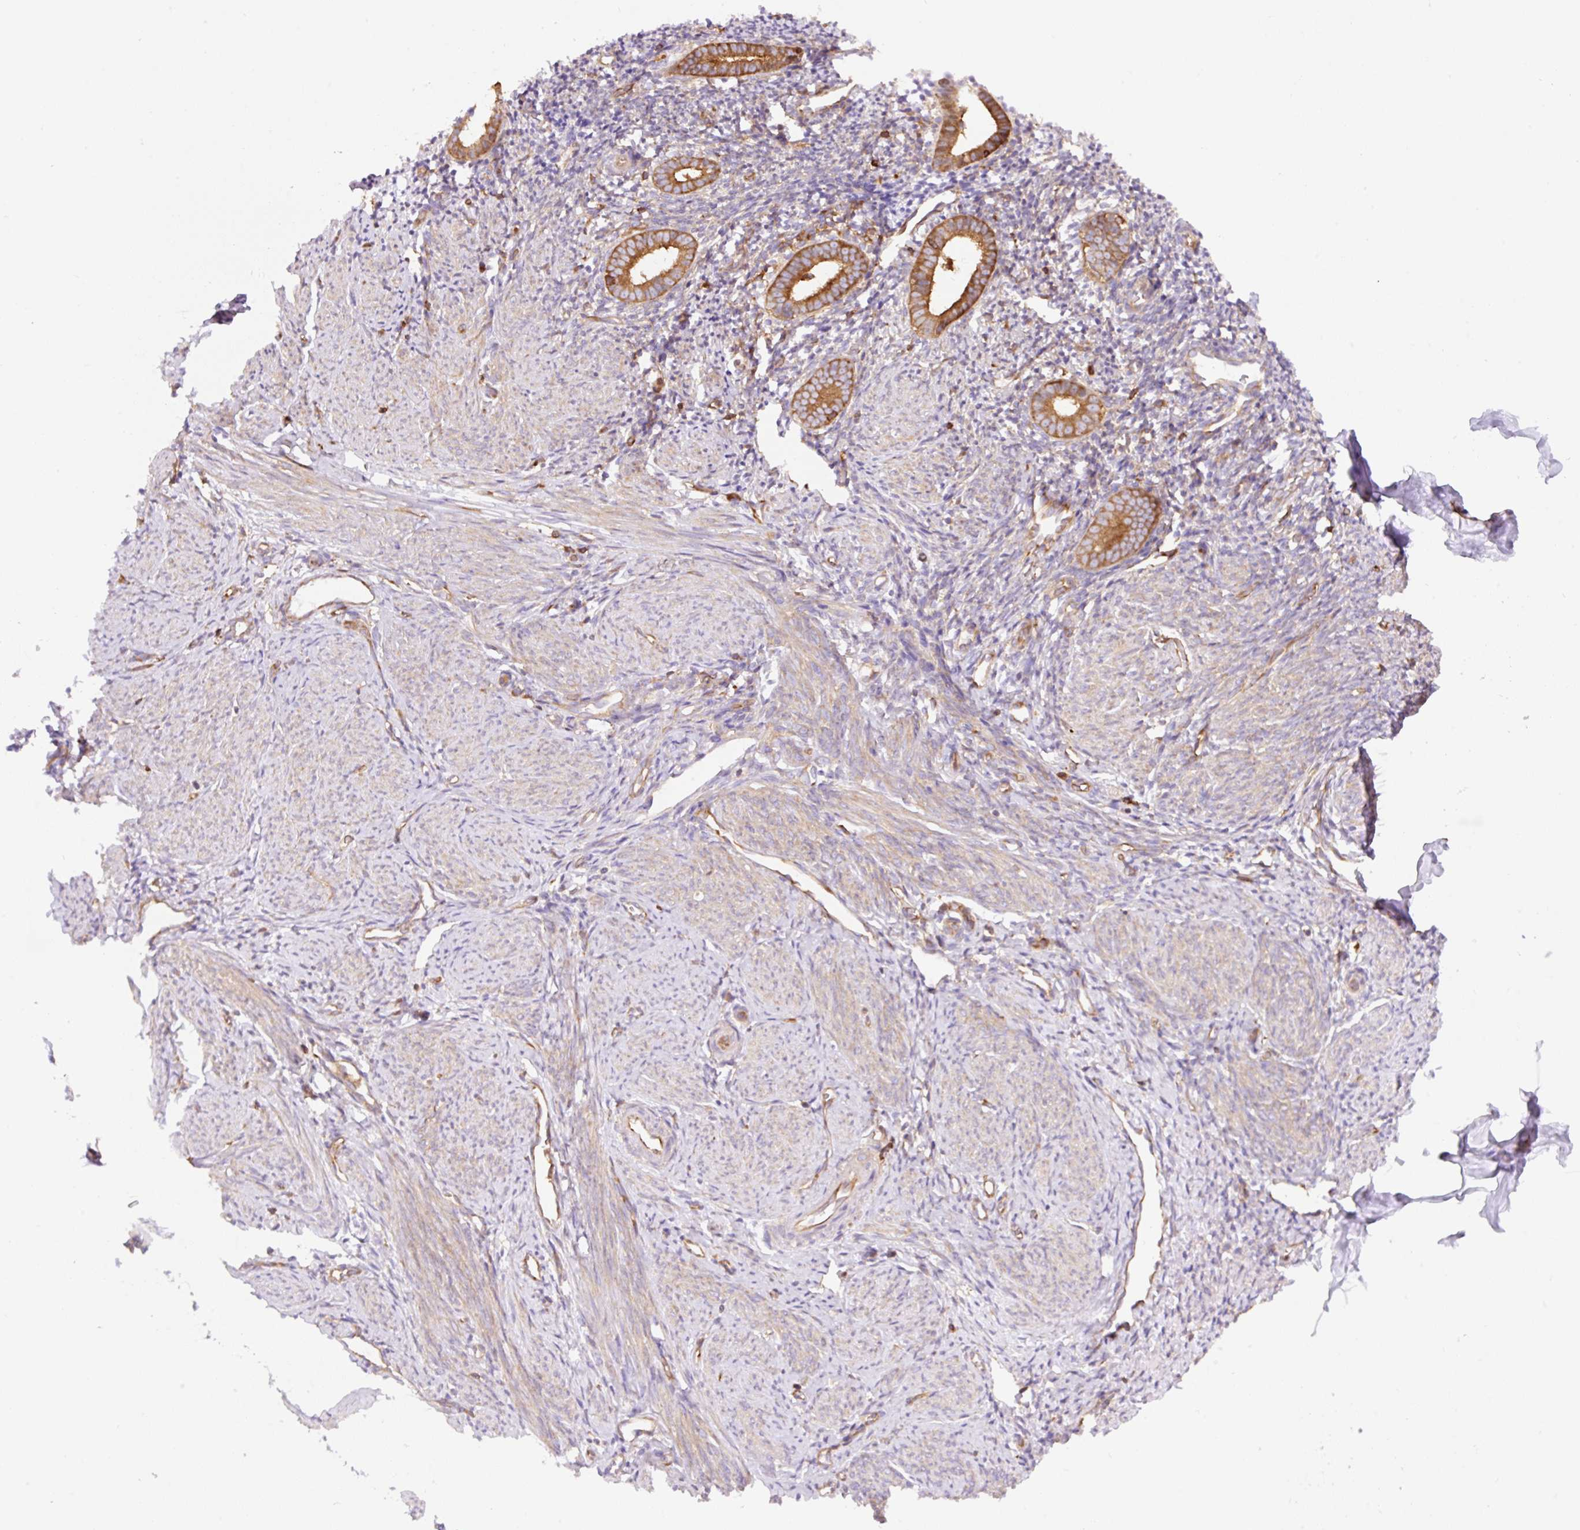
{"staining": {"intensity": "moderate", "quantity": "<25%", "location": "cytoplasmic/membranous"}, "tissue": "endometrium", "cell_type": "Cells in endometrial stroma", "image_type": "normal", "snomed": [{"axis": "morphology", "description": "Normal tissue, NOS"}, {"axis": "topography", "description": "Endometrium"}], "caption": "IHC micrograph of benign endometrium stained for a protein (brown), which demonstrates low levels of moderate cytoplasmic/membranous positivity in approximately <25% of cells in endometrial stroma.", "gene": "DNM2", "patient": {"sex": "female", "age": 39}}